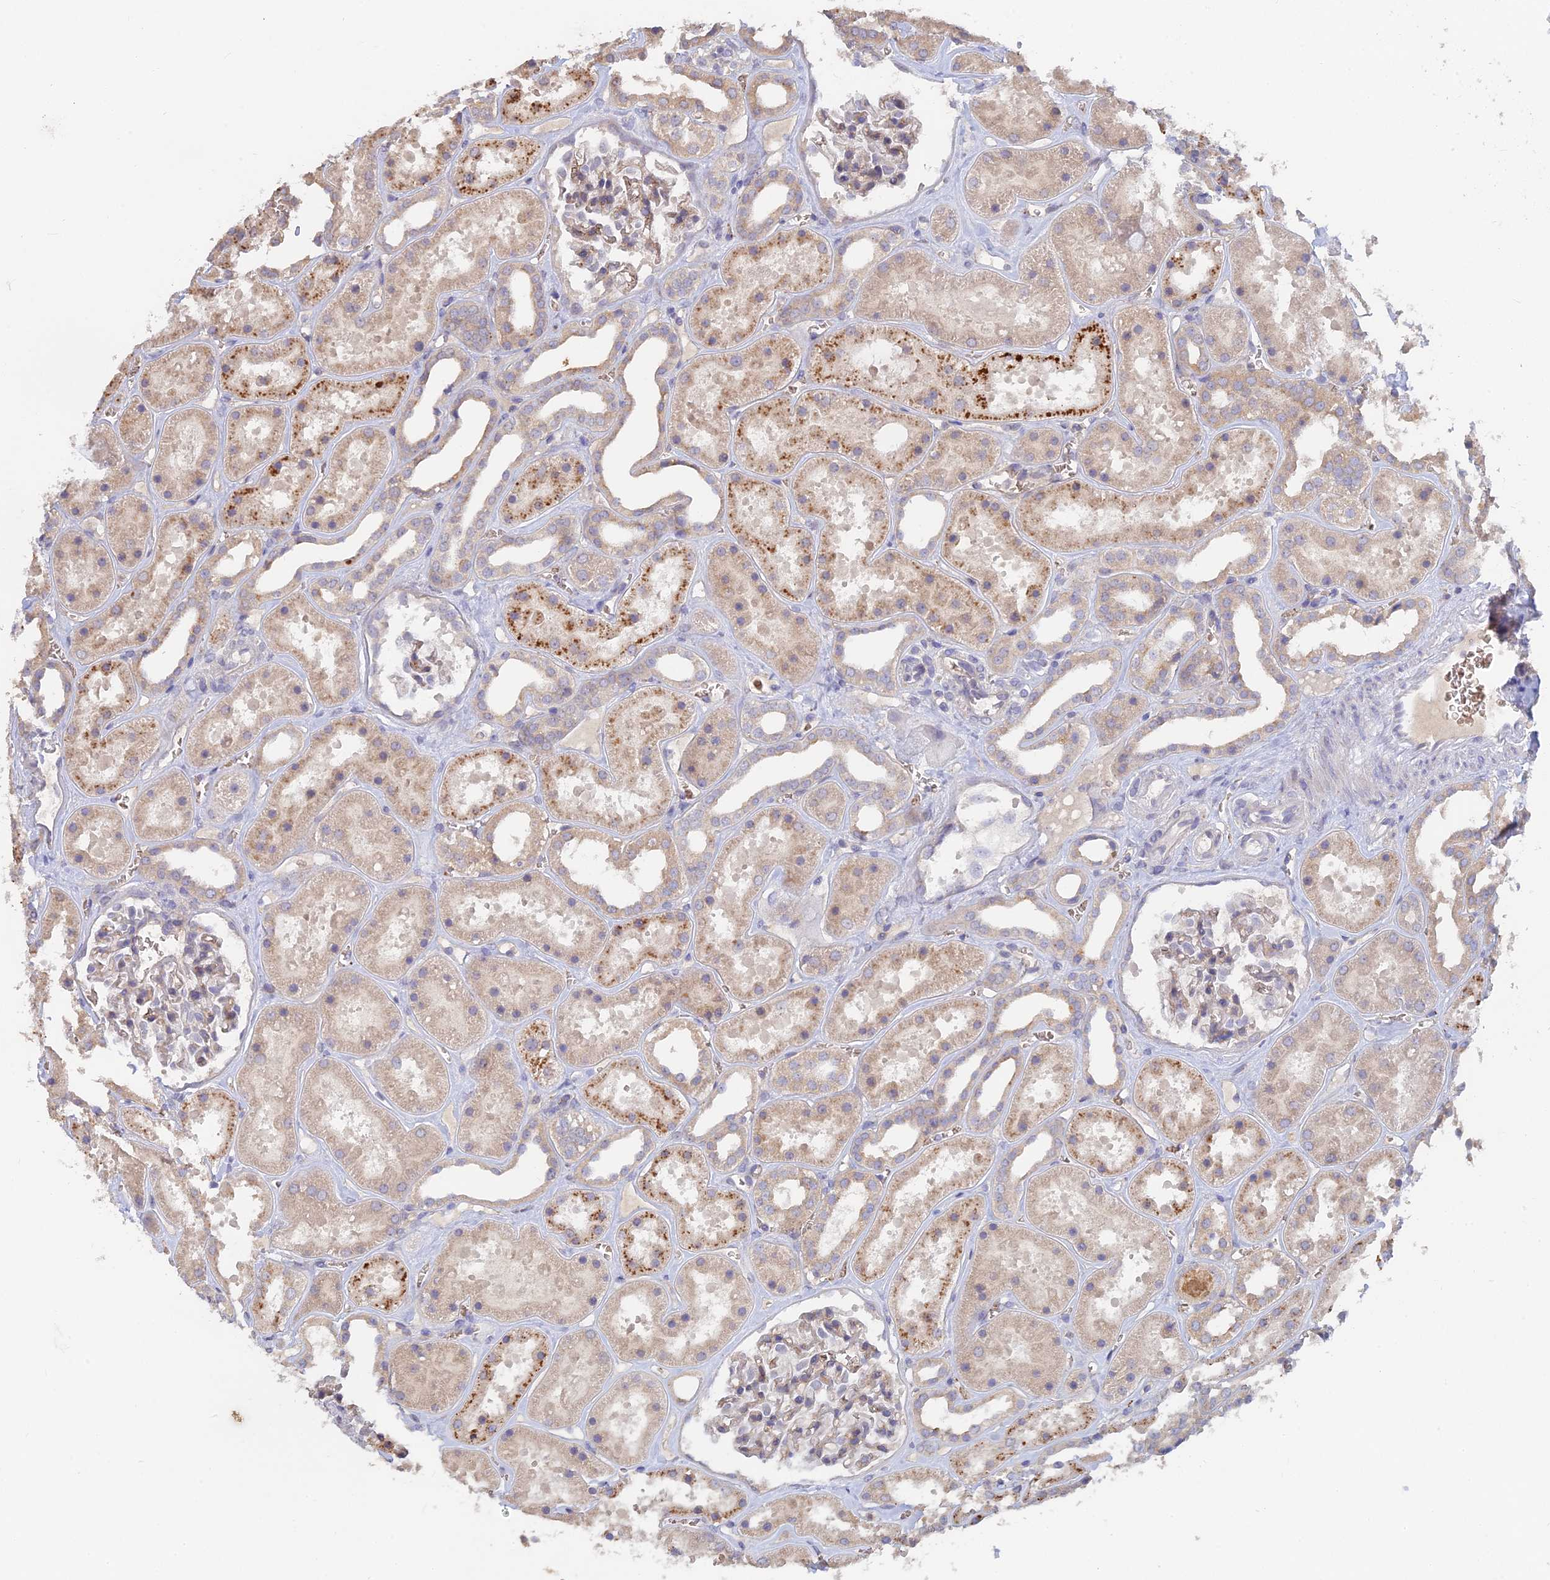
{"staining": {"intensity": "weak", "quantity": "<25%", "location": "cytoplasmic/membranous"}, "tissue": "kidney", "cell_type": "Cells in glomeruli", "image_type": "normal", "snomed": [{"axis": "morphology", "description": "Normal tissue, NOS"}, {"axis": "topography", "description": "Kidney"}], "caption": "Immunohistochemistry image of benign kidney: human kidney stained with DAB (3,3'-diaminobenzidine) exhibits no significant protein staining in cells in glomeruli.", "gene": "ARRDC1", "patient": {"sex": "female", "age": 41}}